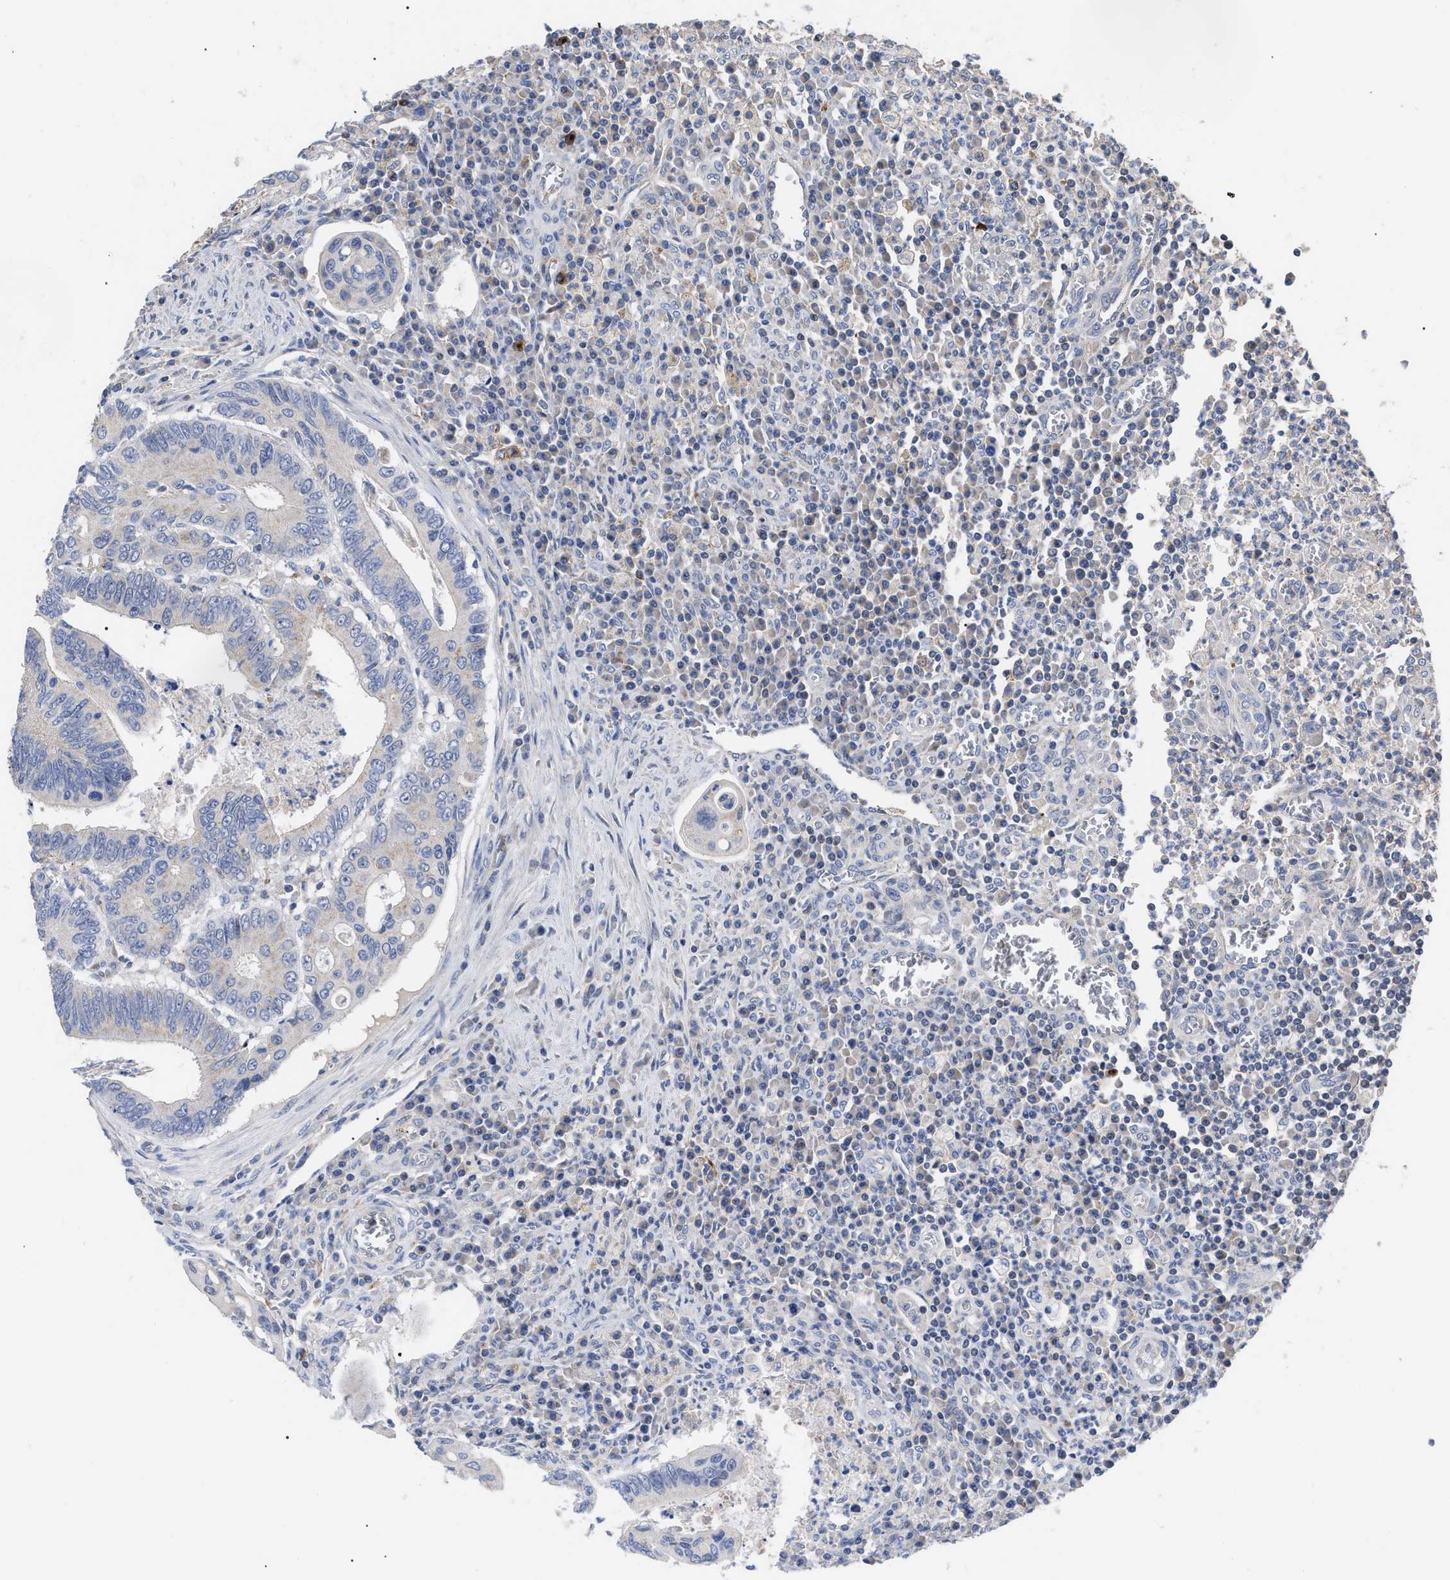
{"staining": {"intensity": "negative", "quantity": "none", "location": "none"}, "tissue": "colorectal cancer", "cell_type": "Tumor cells", "image_type": "cancer", "snomed": [{"axis": "morphology", "description": "Inflammation, NOS"}, {"axis": "morphology", "description": "Adenocarcinoma, NOS"}, {"axis": "topography", "description": "Colon"}], "caption": "Histopathology image shows no protein expression in tumor cells of colorectal cancer tissue.", "gene": "FAM171A2", "patient": {"sex": "male", "age": 72}}